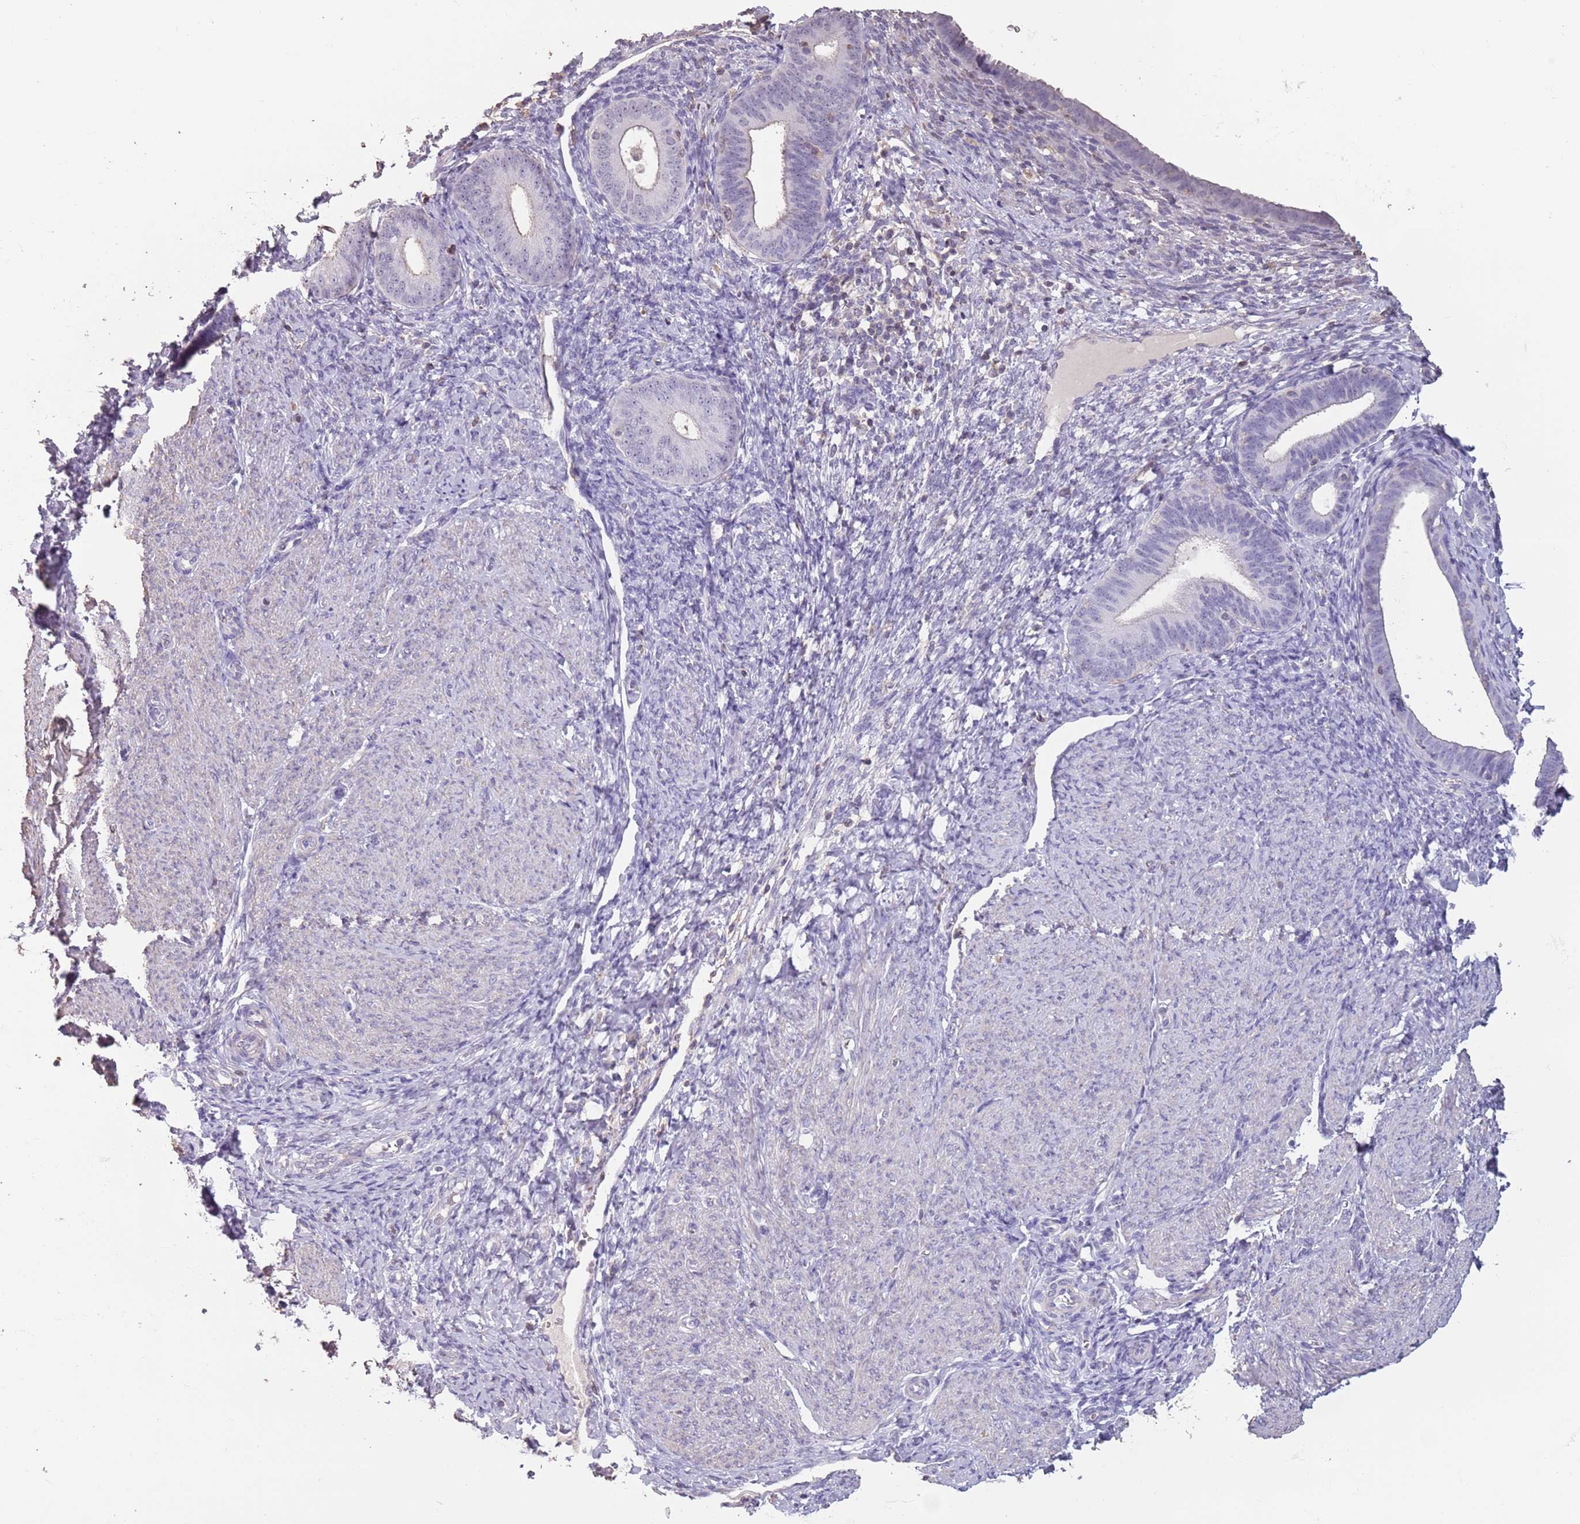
{"staining": {"intensity": "negative", "quantity": "none", "location": "none"}, "tissue": "endometrium", "cell_type": "Cells in endometrial stroma", "image_type": "normal", "snomed": [{"axis": "morphology", "description": "Normal tissue, NOS"}, {"axis": "topography", "description": "Endometrium"}], "caption": "DAB immunohistochemical staining of normal human endometrium exhibits no significant staining in cells in endometrial stroma.", "gene": "SUN5", "patient": {"sex": "female", "age": 65}}